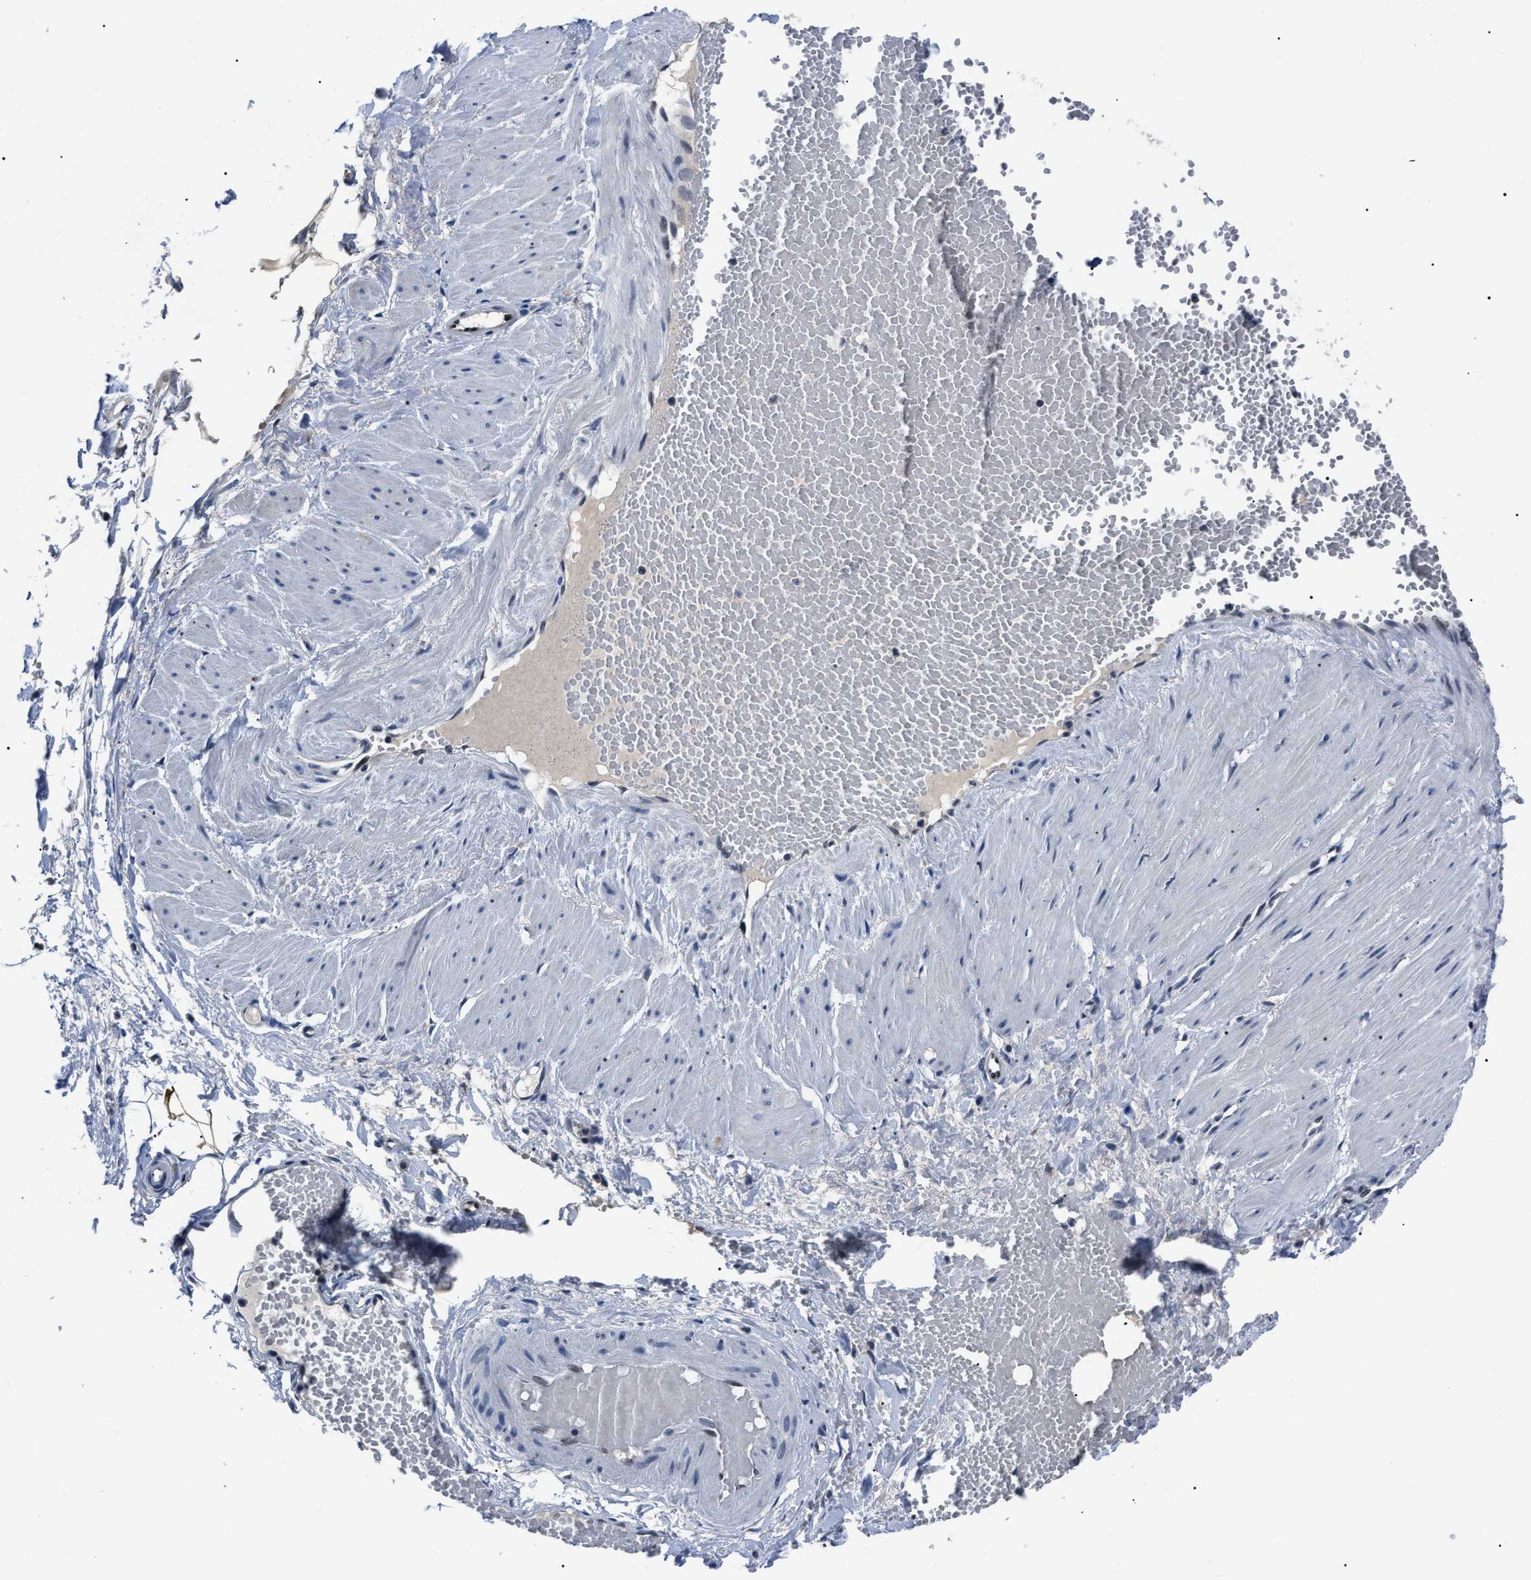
{"staining": {"intensity": "negative", "quantity": "none", "location": "none"}, "tissue": "adipose tissue", "cell_type": "Adipocytes", "image_type": "normal", "snomed": [{"axis": "morphology", "description": "Normal tissue, NOS"}, {"axis": "topography", "description": "Soft tissue"}], "caption": "A high-resolution histopathology image shows IHC staining of unremarkable adipose tissue, which exhibits no significant staining in adipocytes.", "gene": "LRRC14", "patient": {"sex": "male", "age": 72}}